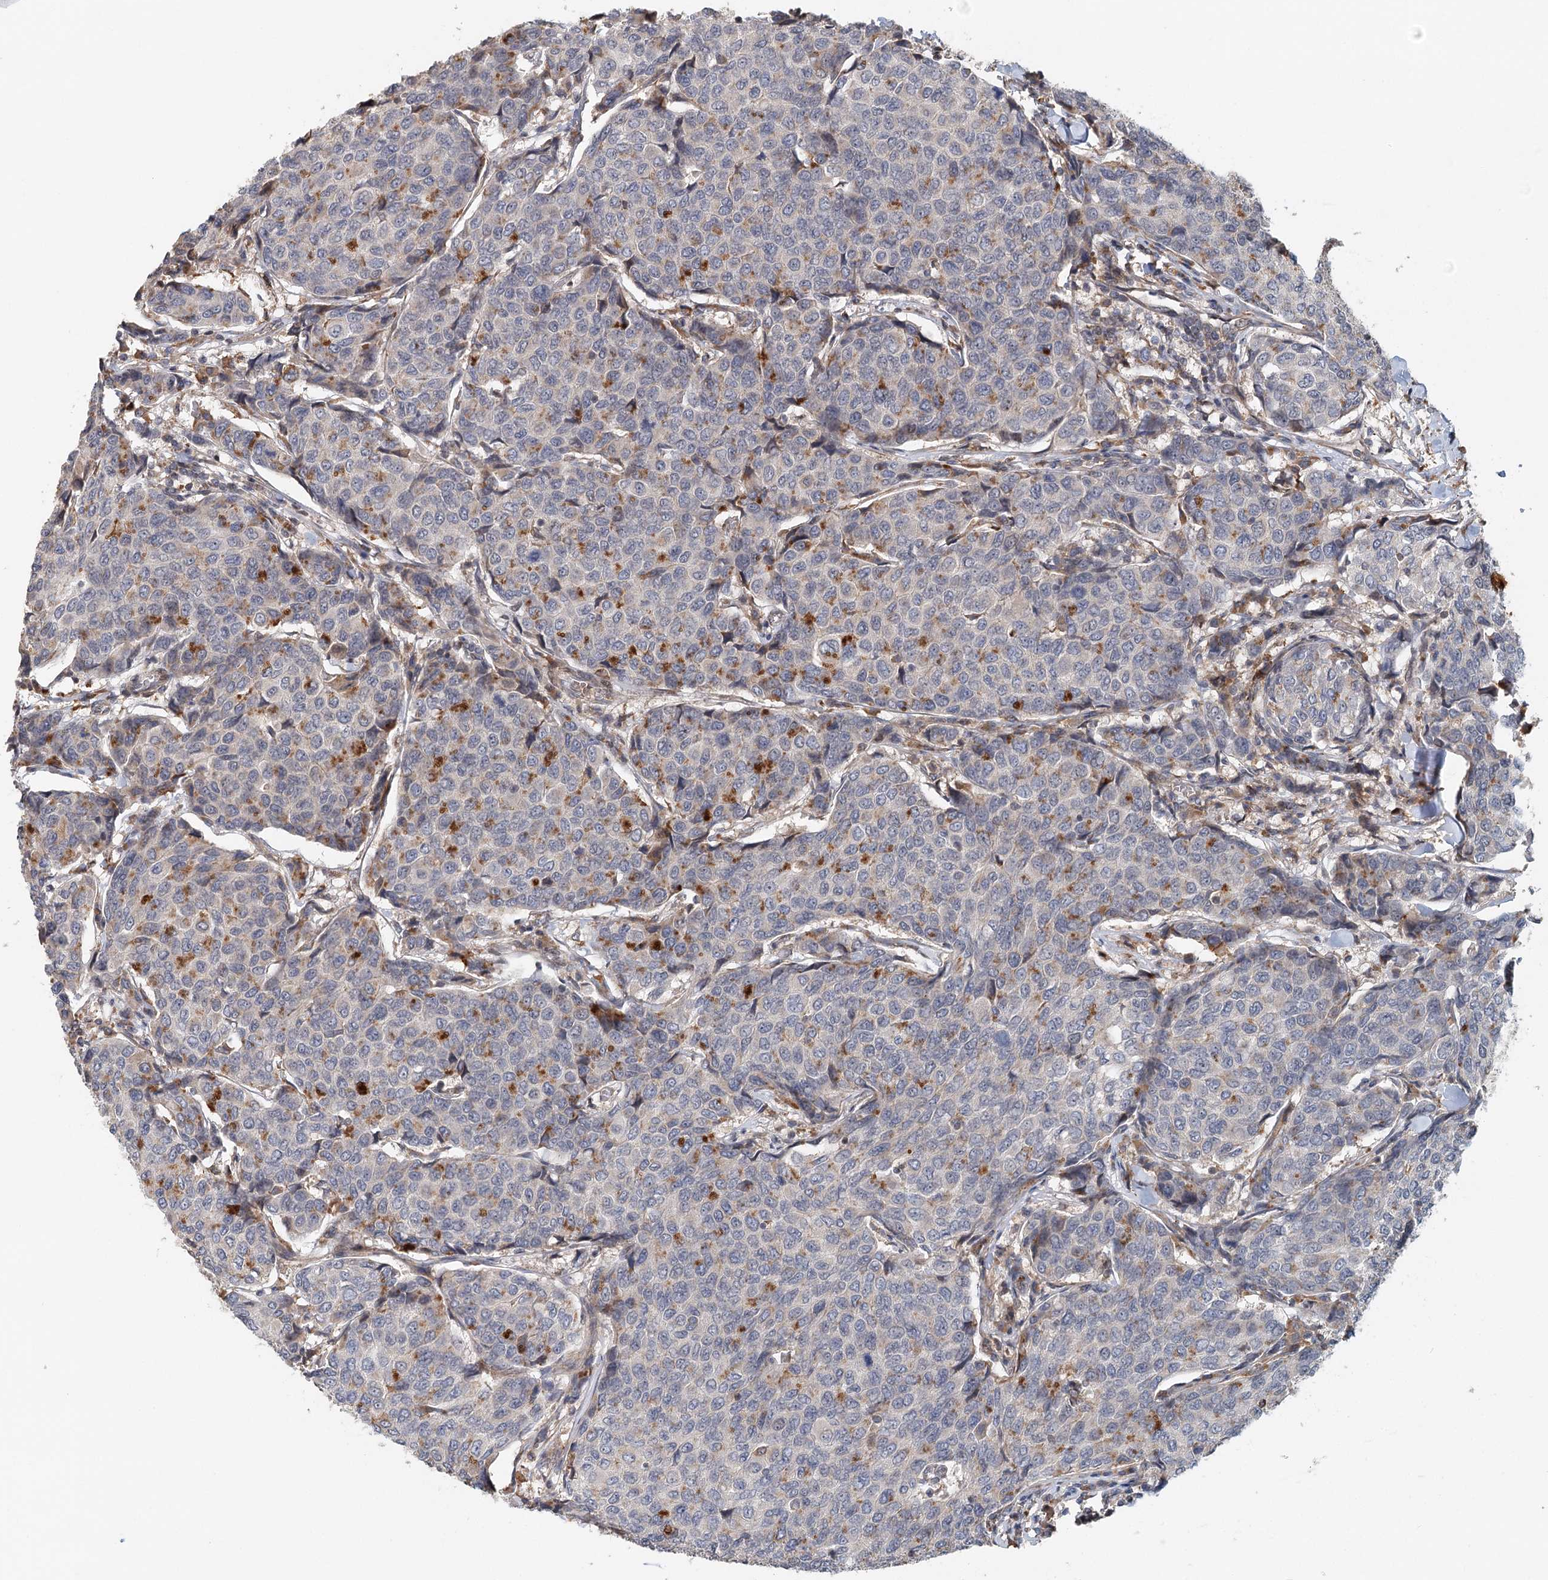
{"staining": {"intensity": "negative", "quantity": "none", "location": "none"}, "tissue": "breast cancer", "cell_type": "Tumor cells", "image_type": "cancer", "snomed": [{"axis": "morphology", "description": "Duct carcinoma"}, {"axis": "topography", "description": "Breast"}], "caption": "Immunohistochemistry (IHC) of human breast cancer displays no staining in tumor cells.", "gene": "RNF111", "patient": {"sex": "female", "age": 55}}